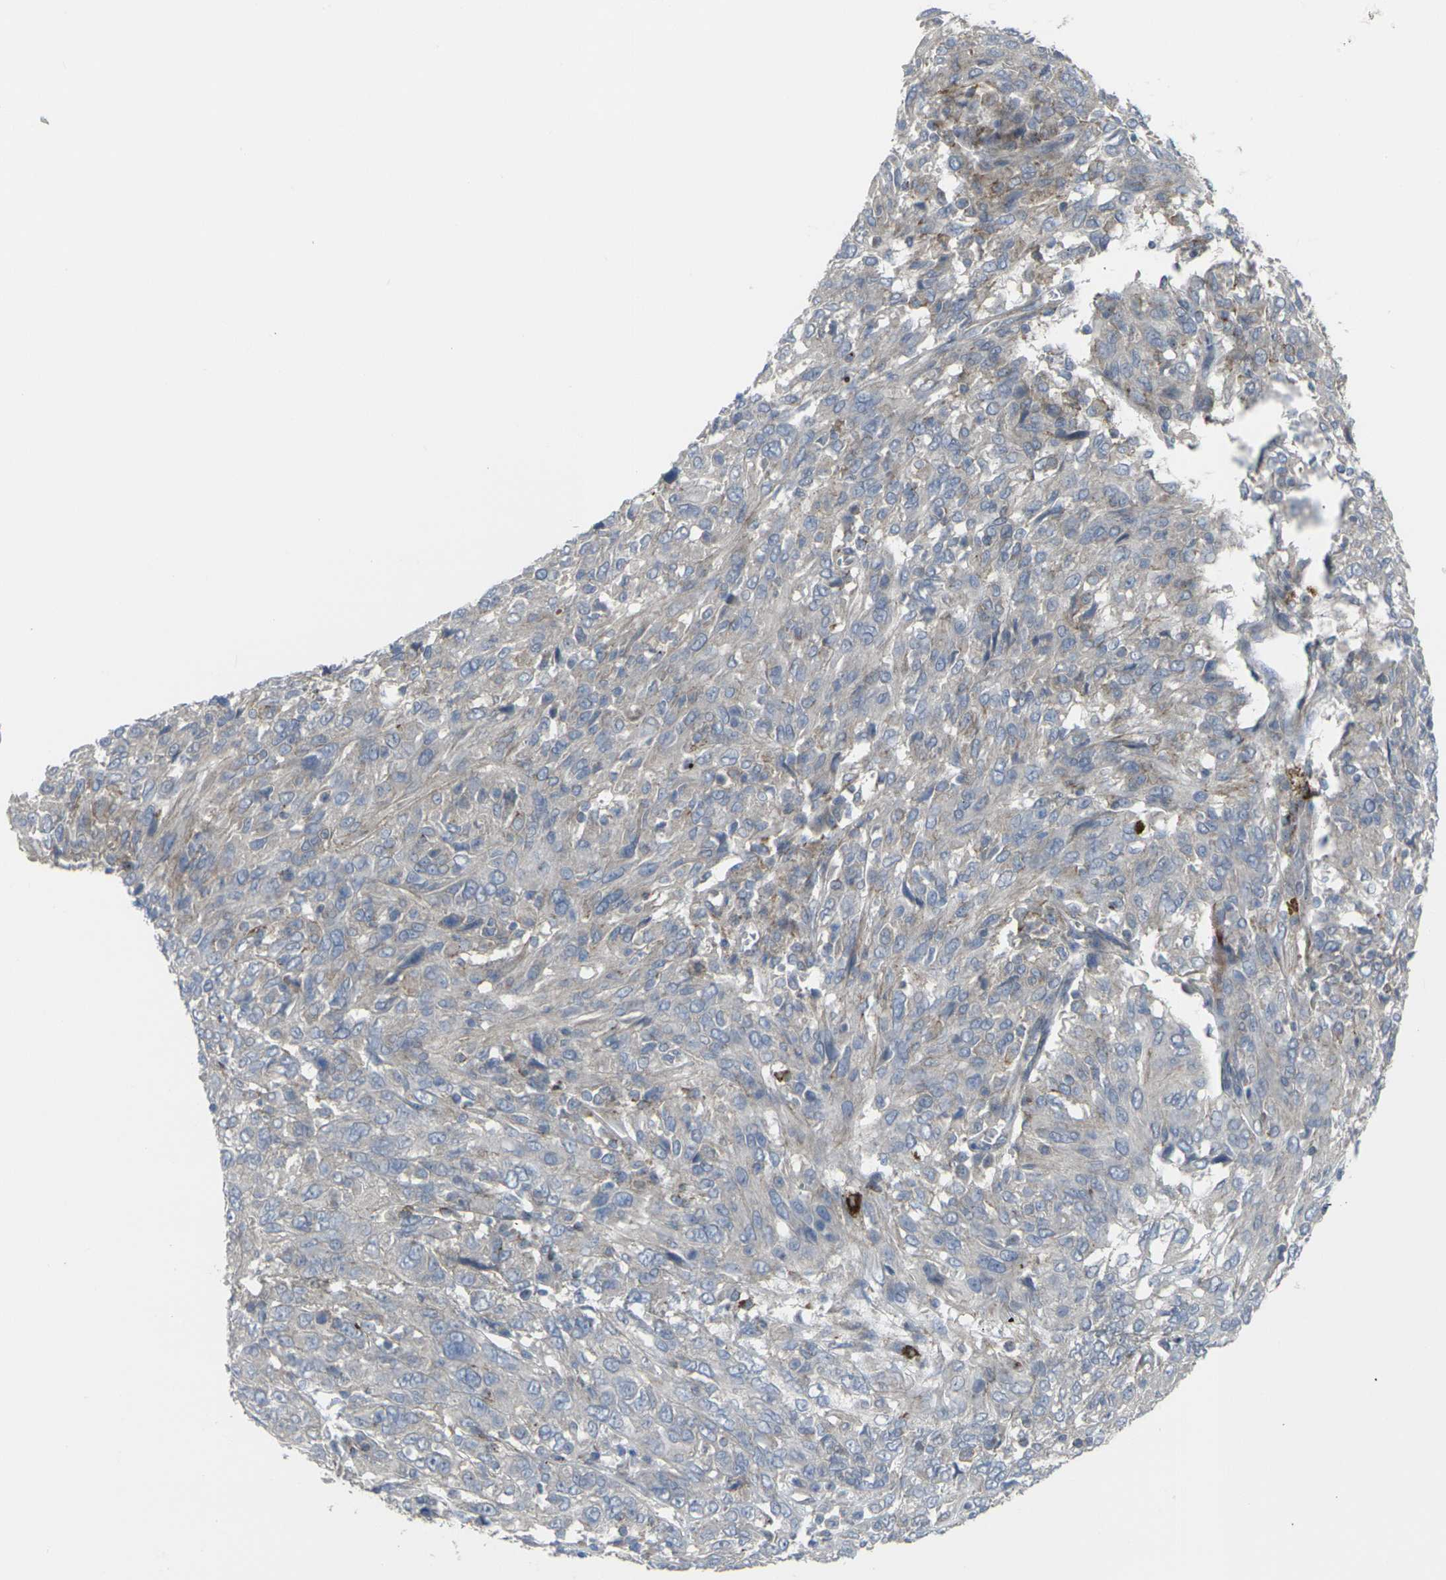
{"staining": {"intensity": "weak", "quantity": "<25%", "location": "cytoplasmic/membranous"}, "tissue": "cervical cancer", "cell_type": "Tumor cells", "image_type": "cancer", "snomed": [{"axis": "morphology", "description": "Squamous cell carcinoma, NOS"}, {"axis": "topography", "description": "Cervix"}], "caption": "The micrograph exhibits no significant positivity in tumor cells of cervical squamous cell carcinoma.", "gene": "CCR10", "patient": {"sex": "female", "age": 46}}